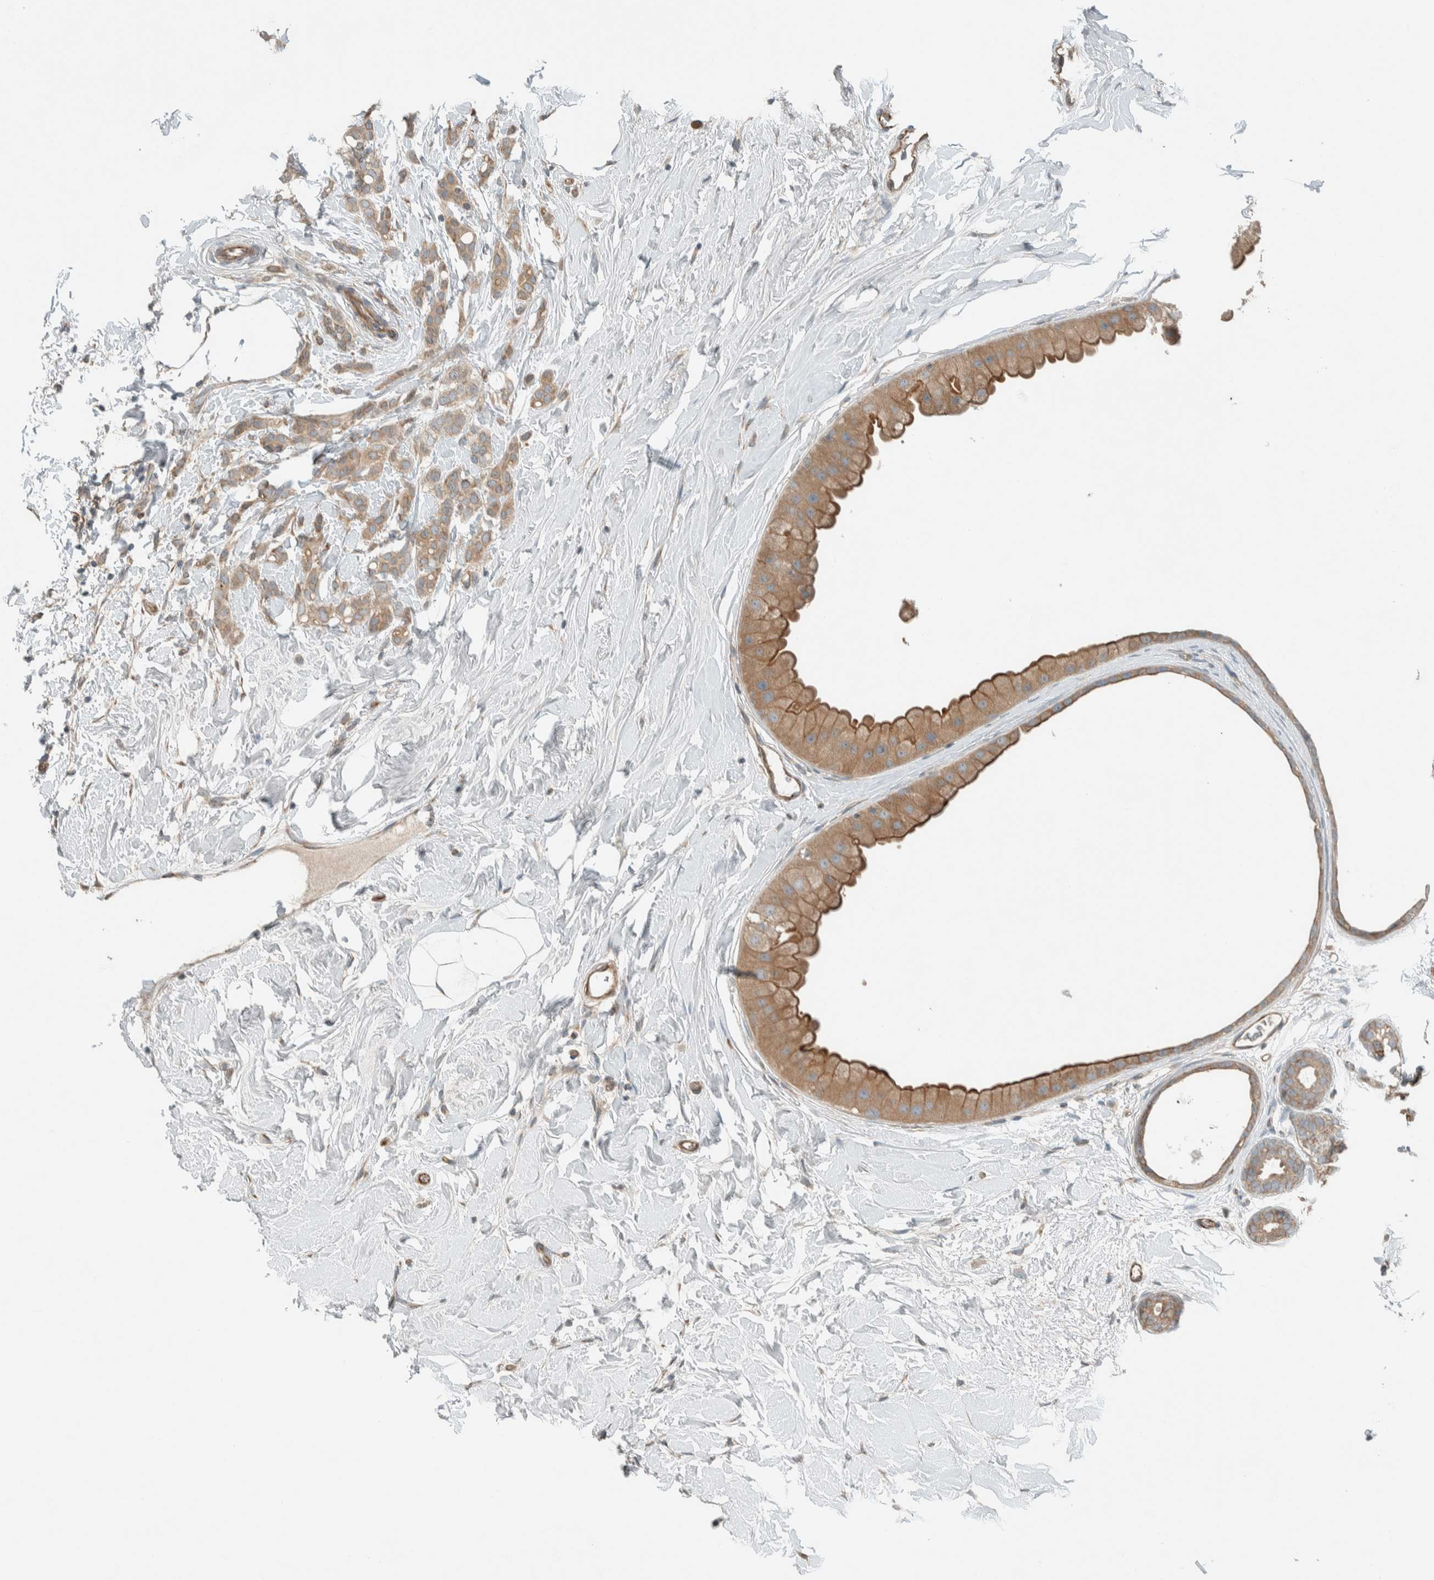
{"staining": {"intensity": "moderate", "quantity": ">75%", "location": "cytoplasmic/membranous"}, "tissue": "breast cancer", "cell_type": "Tumor cells", "image_type": "cancer", "snomed": [{"axis": "morphology", "description": "Lobular carcinoma, in situ"}, {"axis": "morphology", "description": "Lobular carcinoma"}, {"axis": "topography", "description": "Breast"}], "caption": "The immunohistochemical stain shows moderate cytoplasmic/membranous expression in tumor cells of breast lobular carcinoma in situ tissue.", "gene": "SEL1L", "patient": {"sex": "female", "age": 41}}